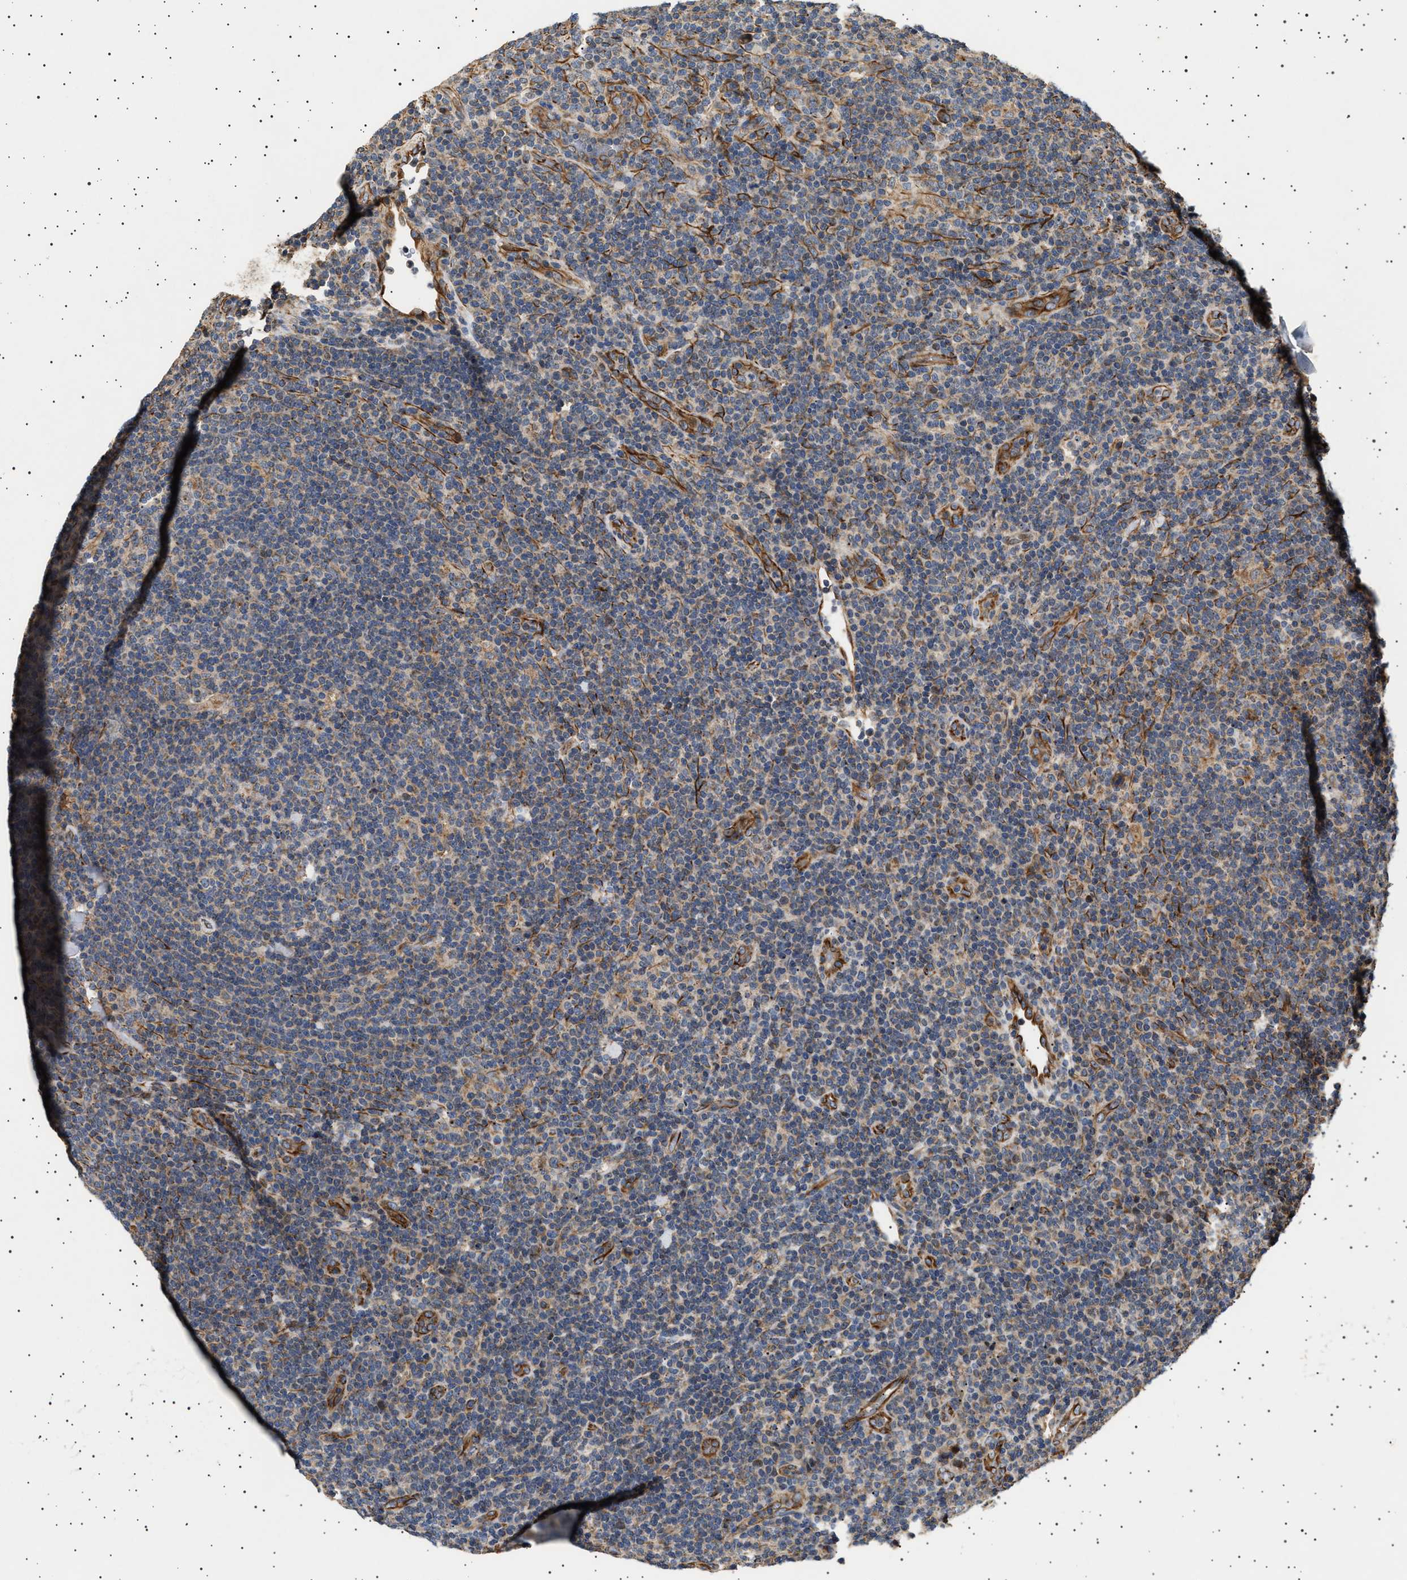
{"staining": {"intensity": "moderate", "quantity": "<25%", "location": "cytoplasmic/membranous"}, "tissue": "lymphoma", "cell_type": "Tumor cells", "image_type": "cancer", "snomed": [{"axis": "morphology", "description": "Hodgkin's disease, NOS"}, {"axis": "topography", "description": "Lymph node"}], "caption": "This is an image of IHC staining of Hodgkin's disease, which shows moderate positivity in the cytoplasmic/membranous of tumor cells.", "gene": "TRUB2", "patient": {"sex": "female", "age": 57}}